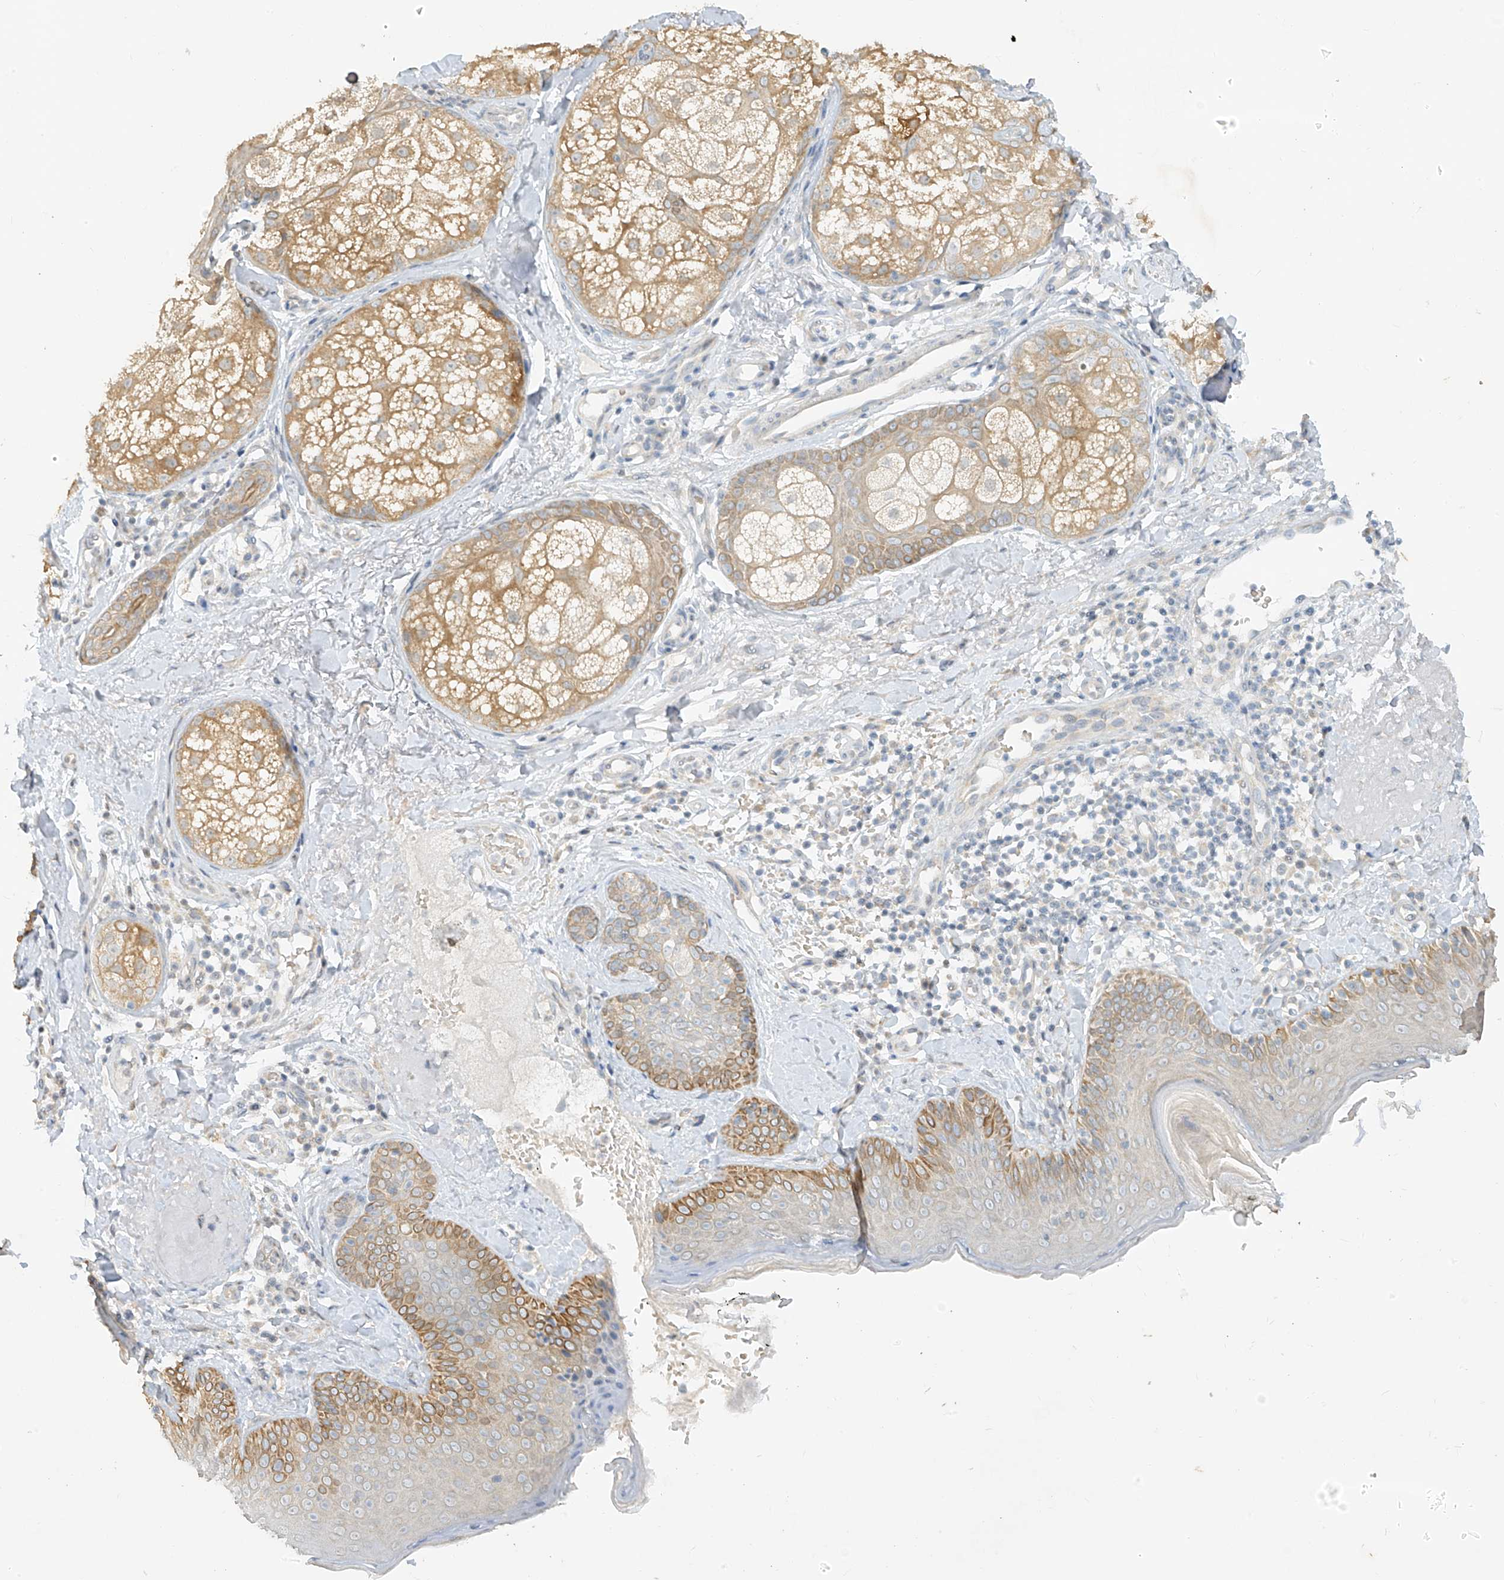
{"staining": {"intensity": "negative", "quantity": "none", "location": "none"}, "tissue": "skin", "cell_type": "Fibroblasts", "image_type": "normal", "snomed": [{"axis": "morphology", "description": "Normal tissue, NOS"}, {"axis": "topography", "description": "Skin"}], "caption": "Fibroblasts are negative for protein expression in normal human skin. The staining was performed using DAB (3,3'-diaminobenzidine) to visualize the protein expression in brown, while the nuclei were stained in blue with hematoxylin (Magnification: 20x).", "gene": "MTUS2", "patient": {"sex": "male", "age": 57}}